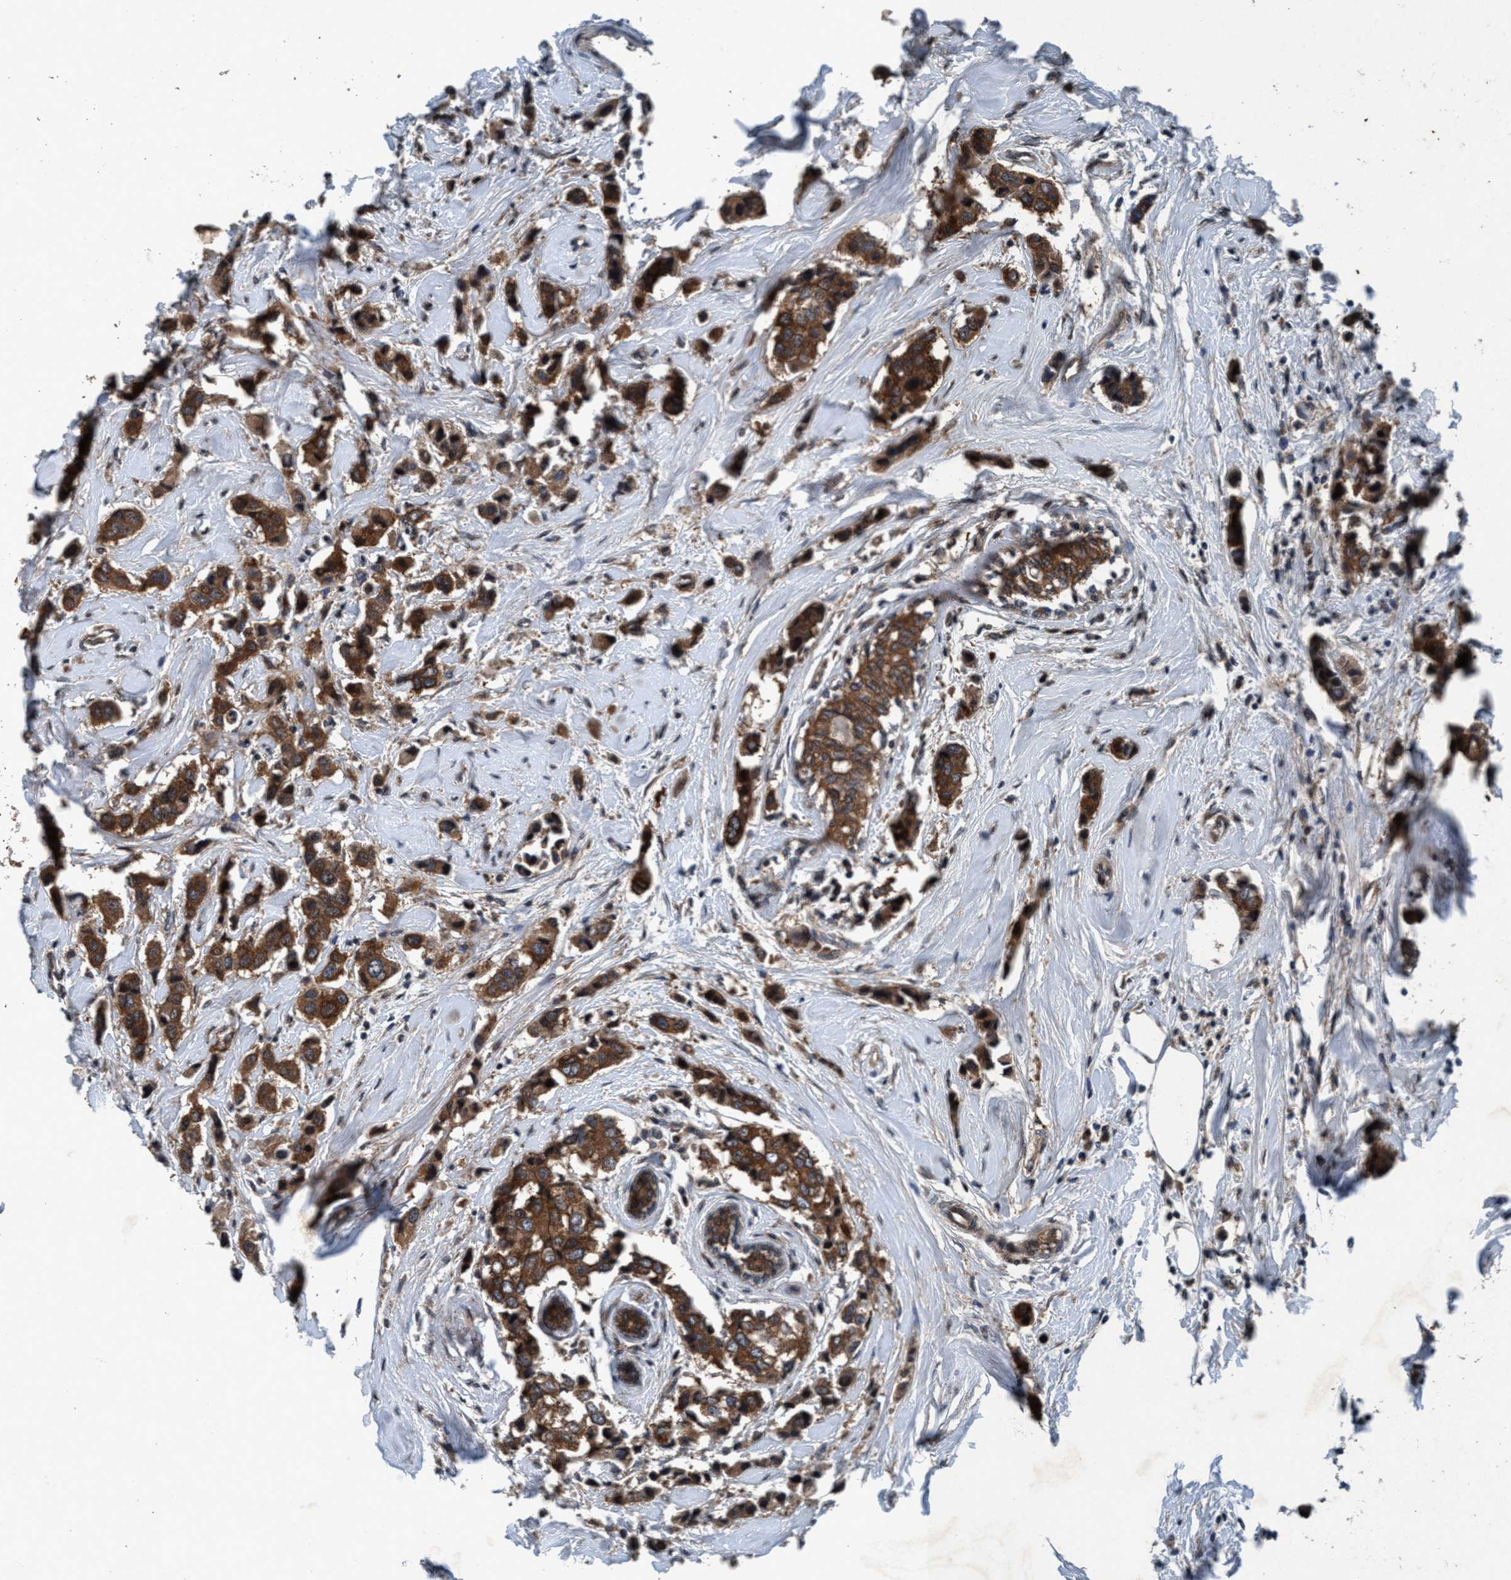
{"staining": {"intensity": "strong", "quantity": ">75%", "location": "cytoplasmic/membranous"}, "tissue": "breast cancer", "cell_type": "Tumor cells", "image_type": "cancer", "snomed": [{"axis": "morphology", "description": "Normal tissue, NOS"}, {"axis": "morphology", "description": "Duct carcinoma"}, {"axis": "topography", "description": "Breast"}], "caption": "Breast invasive ductal carcinoma tissue reveals strong cytoplasmic/membranous expression in about >75% of tumor cells, visualized by immunohistochemistry.", "gene": "AKT1S1", "patient": {"sex": "female", "age": 50}}